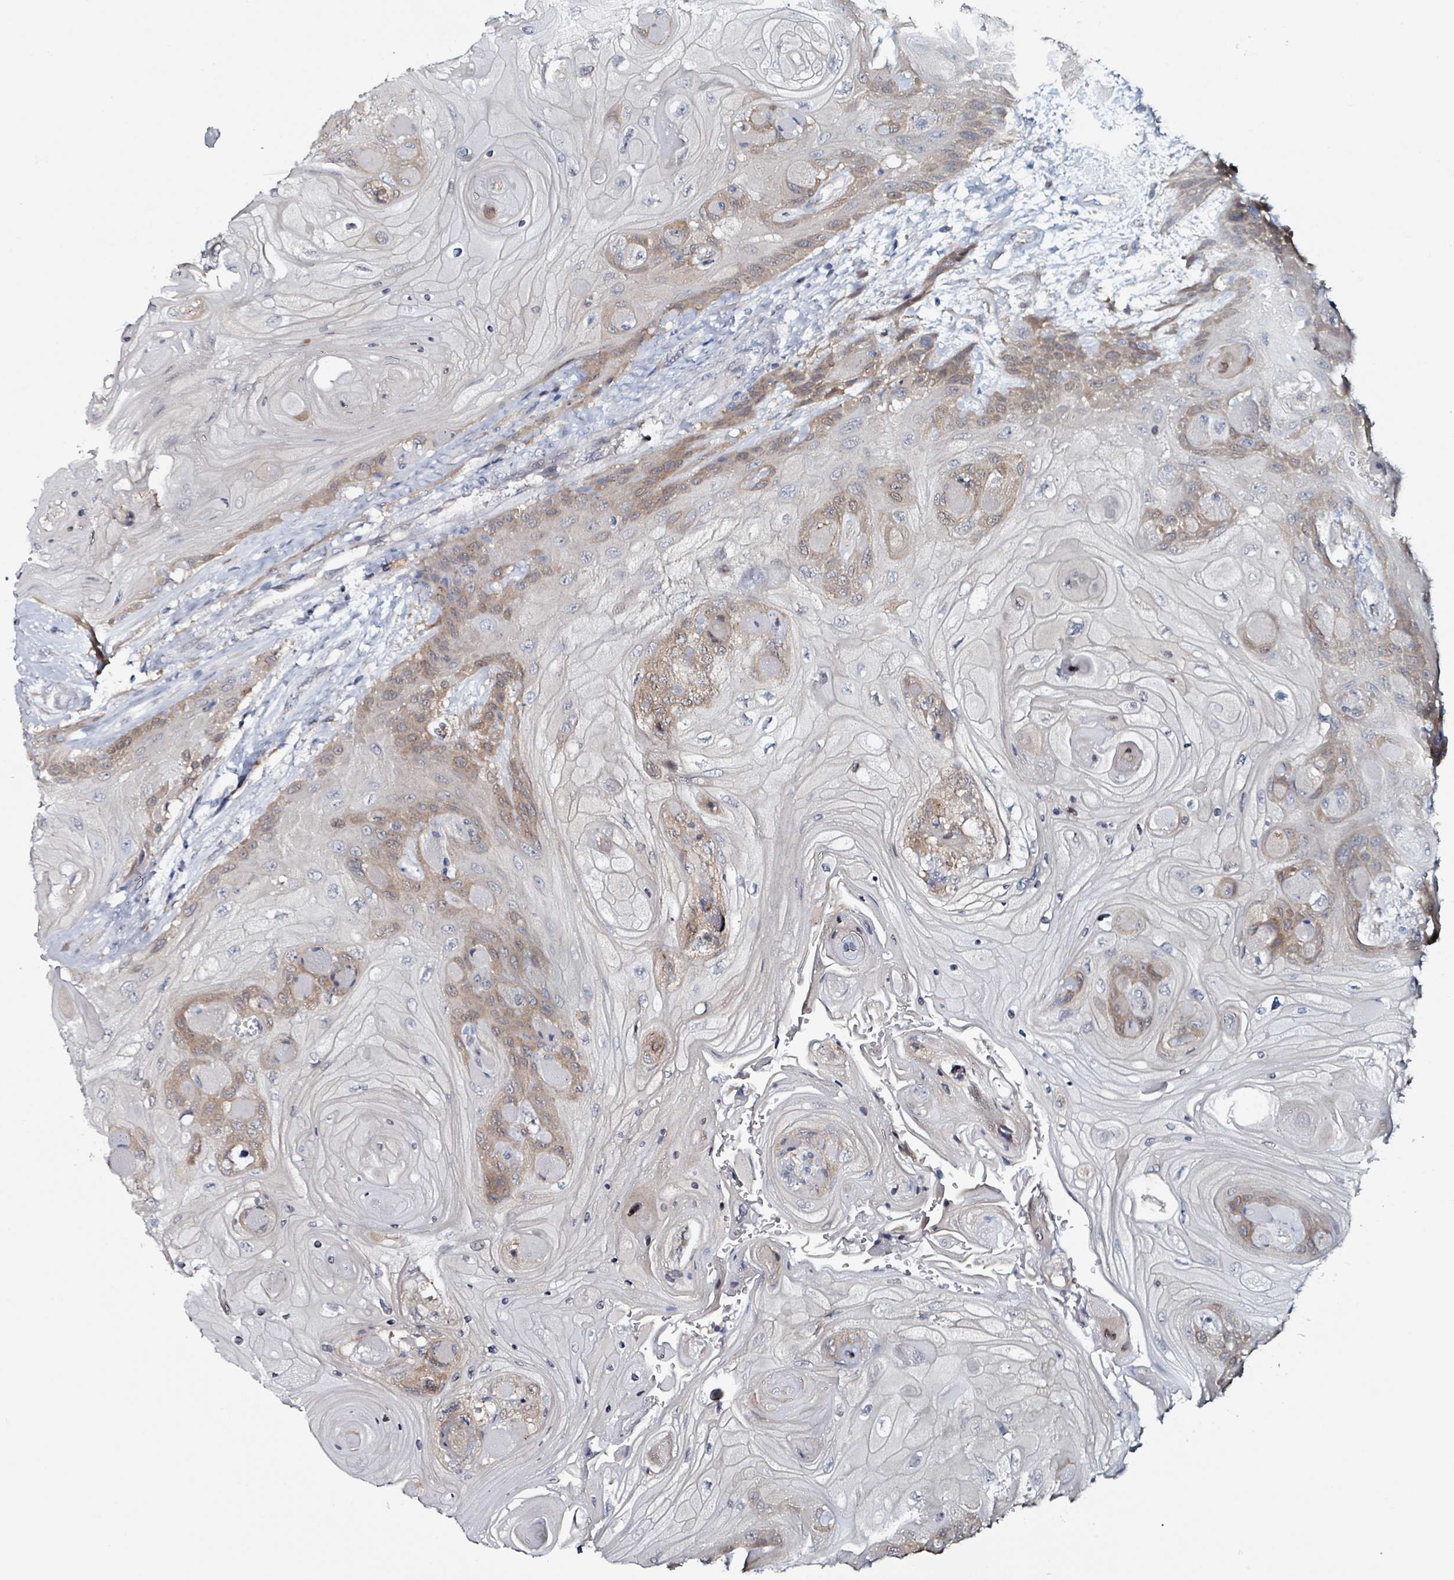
{"staining": {"intensity": "weak", "quantity": "25%-75%", "location": "cytoplasmic/membranous"}, "tissue": "head and neck cancer", "cell_type": "Tumor cells", "image_type": "cancer", "snomed": [{"axis": "morphology", "description": "Squamous cell carcinoma, NOS"}, {"axis": "topography", "description": "Head-Neck"}], "caption": "Head and neck cancer tissue reveals weak cytoplasmic/membranous staining in approximately 25%-75% of tumor cells (DAB (3,3'-diaminobenzidine) = brown stain, brightfield microscopy at high magnification).", "gene": "B3GAT3", "patient": {"sex": "female", "age": 43}}